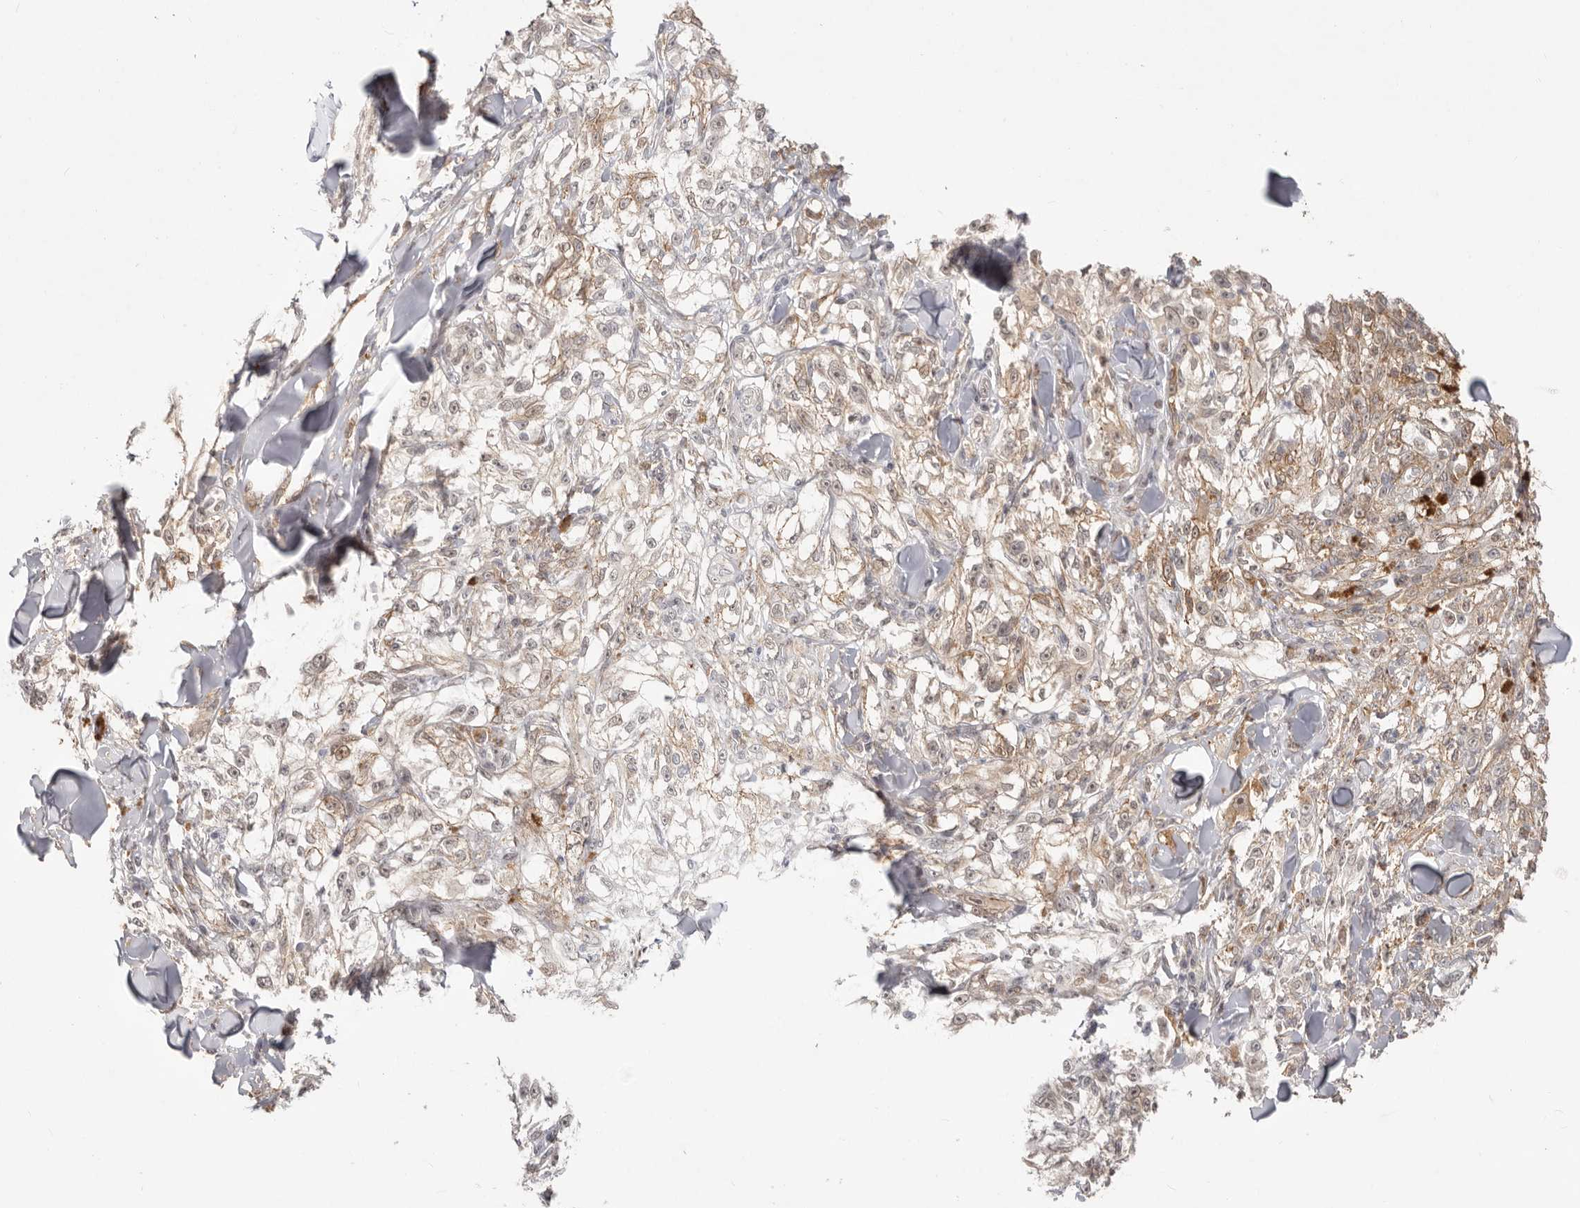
{"staining": {"intensity": "weak", "quantity": "25%-75%", "location": "cytoplasmic/membranous"}, "tissue": "melanoma", "cell_type": "Tumor cells", "image_type": "cancer", "snomed": [{"axis": "morphology", "description": "Malignant melanoma, NOS"}, {"axis": "topography", "description": "Skin of head"}], "caption": "This is a histology image of immunohistochemistry (IHC) staining of malignant melanoma, which shows weak expression in the cytoplasmic/membranous of tumor cells.", "gene": "SZT2", "patient": {"sex": "male", "age": 83}}